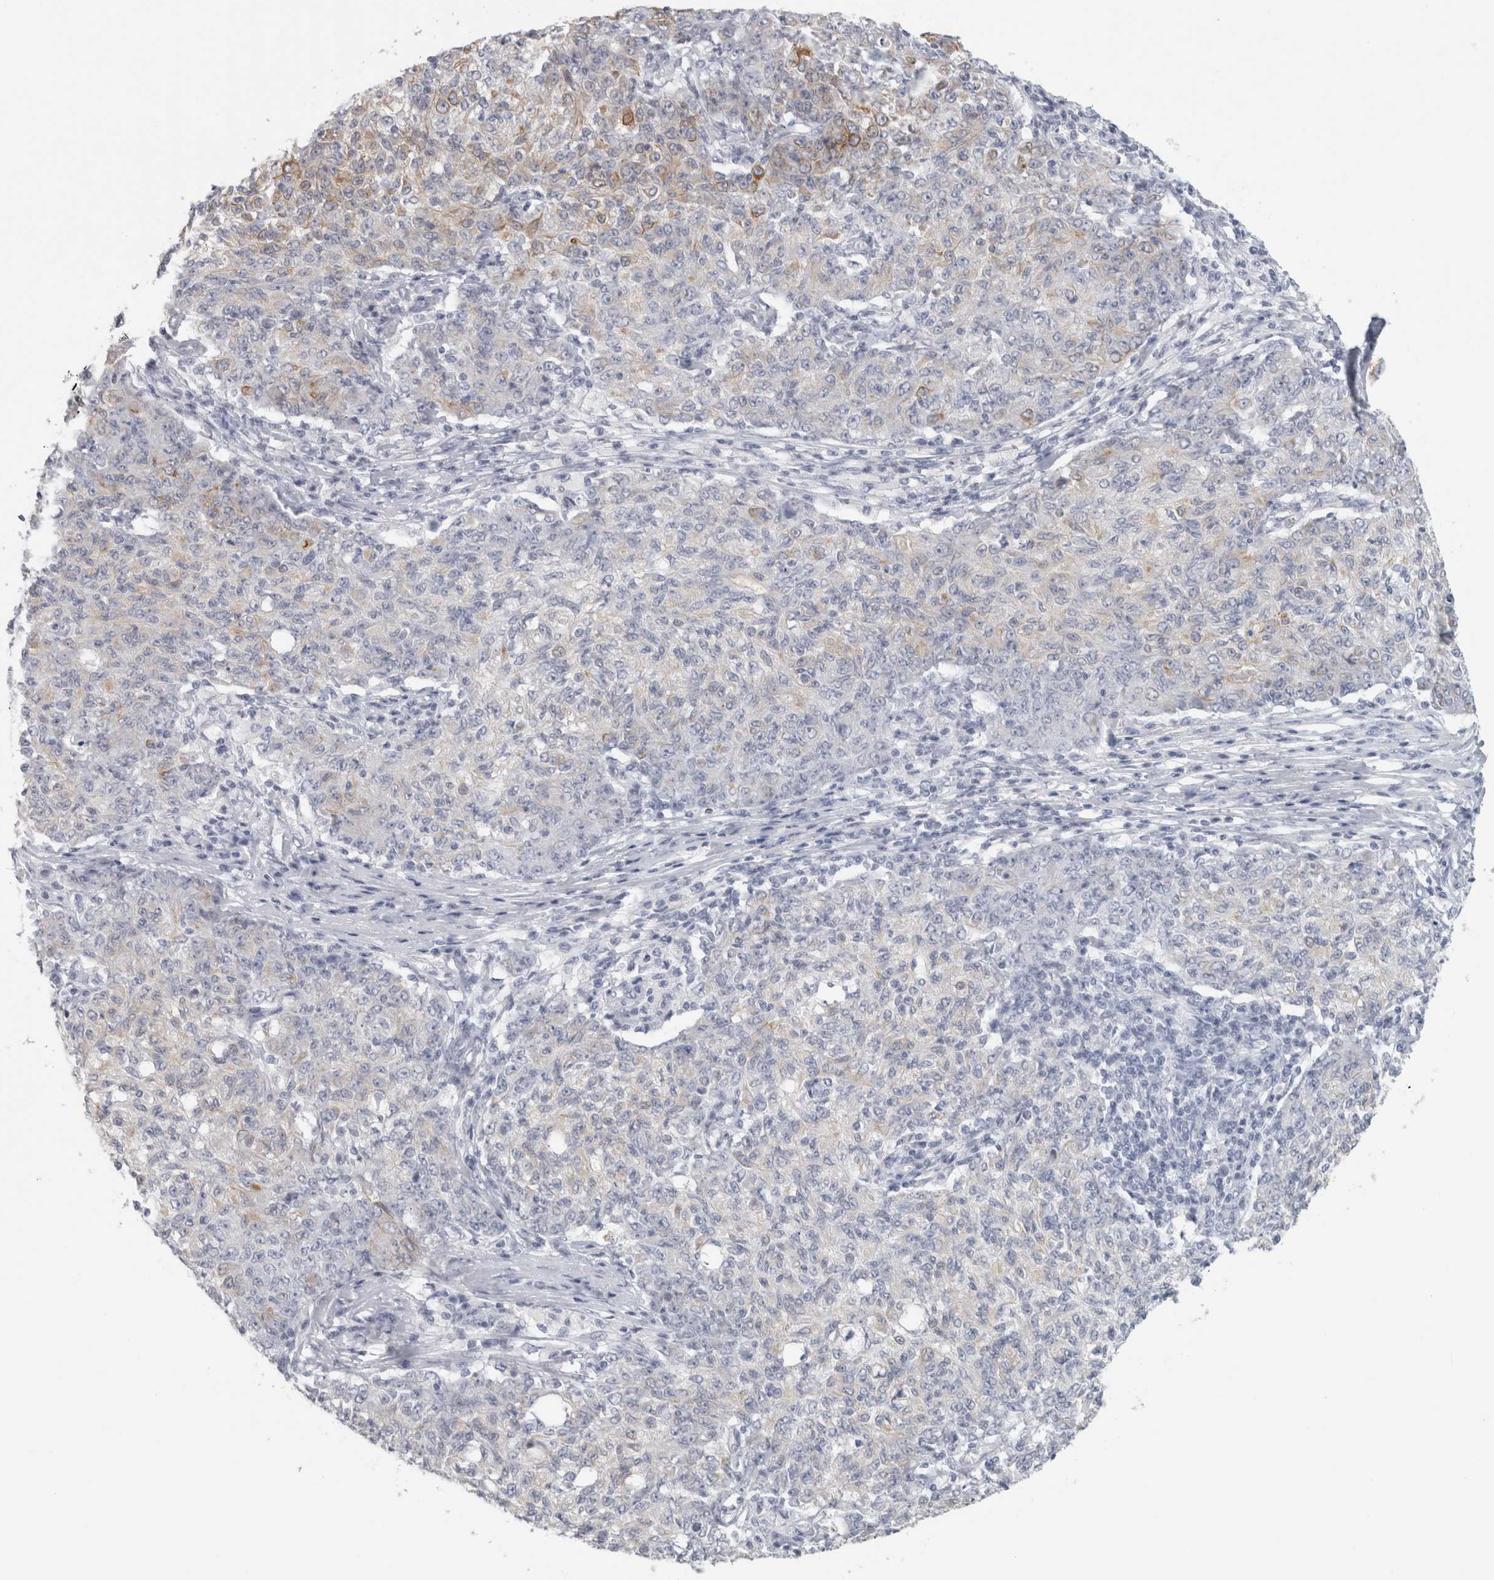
{"staining": {"intensity": "moderate", "quantity": "<25%", "location": "cytoplasmic/membranous"}, "tissue": "ovarian cancer", "cell_type": "Tumor cells", "image_type": "cancer", "snomed": [{"axis": "morphology", "description": "Carcinoma, endometroid"}, {"axis": "topography", "description": "Ovary"}], "caption": "A micrograph showing moderate cytoplasmic/membranous positivity in approximately <25% of tumor cells in endometroid carcinoma (ovarian), as visualized by brown immunohistochemical staining.", "gene": "SLC28A3", "patient": {"sex": "female", "age": 42}}